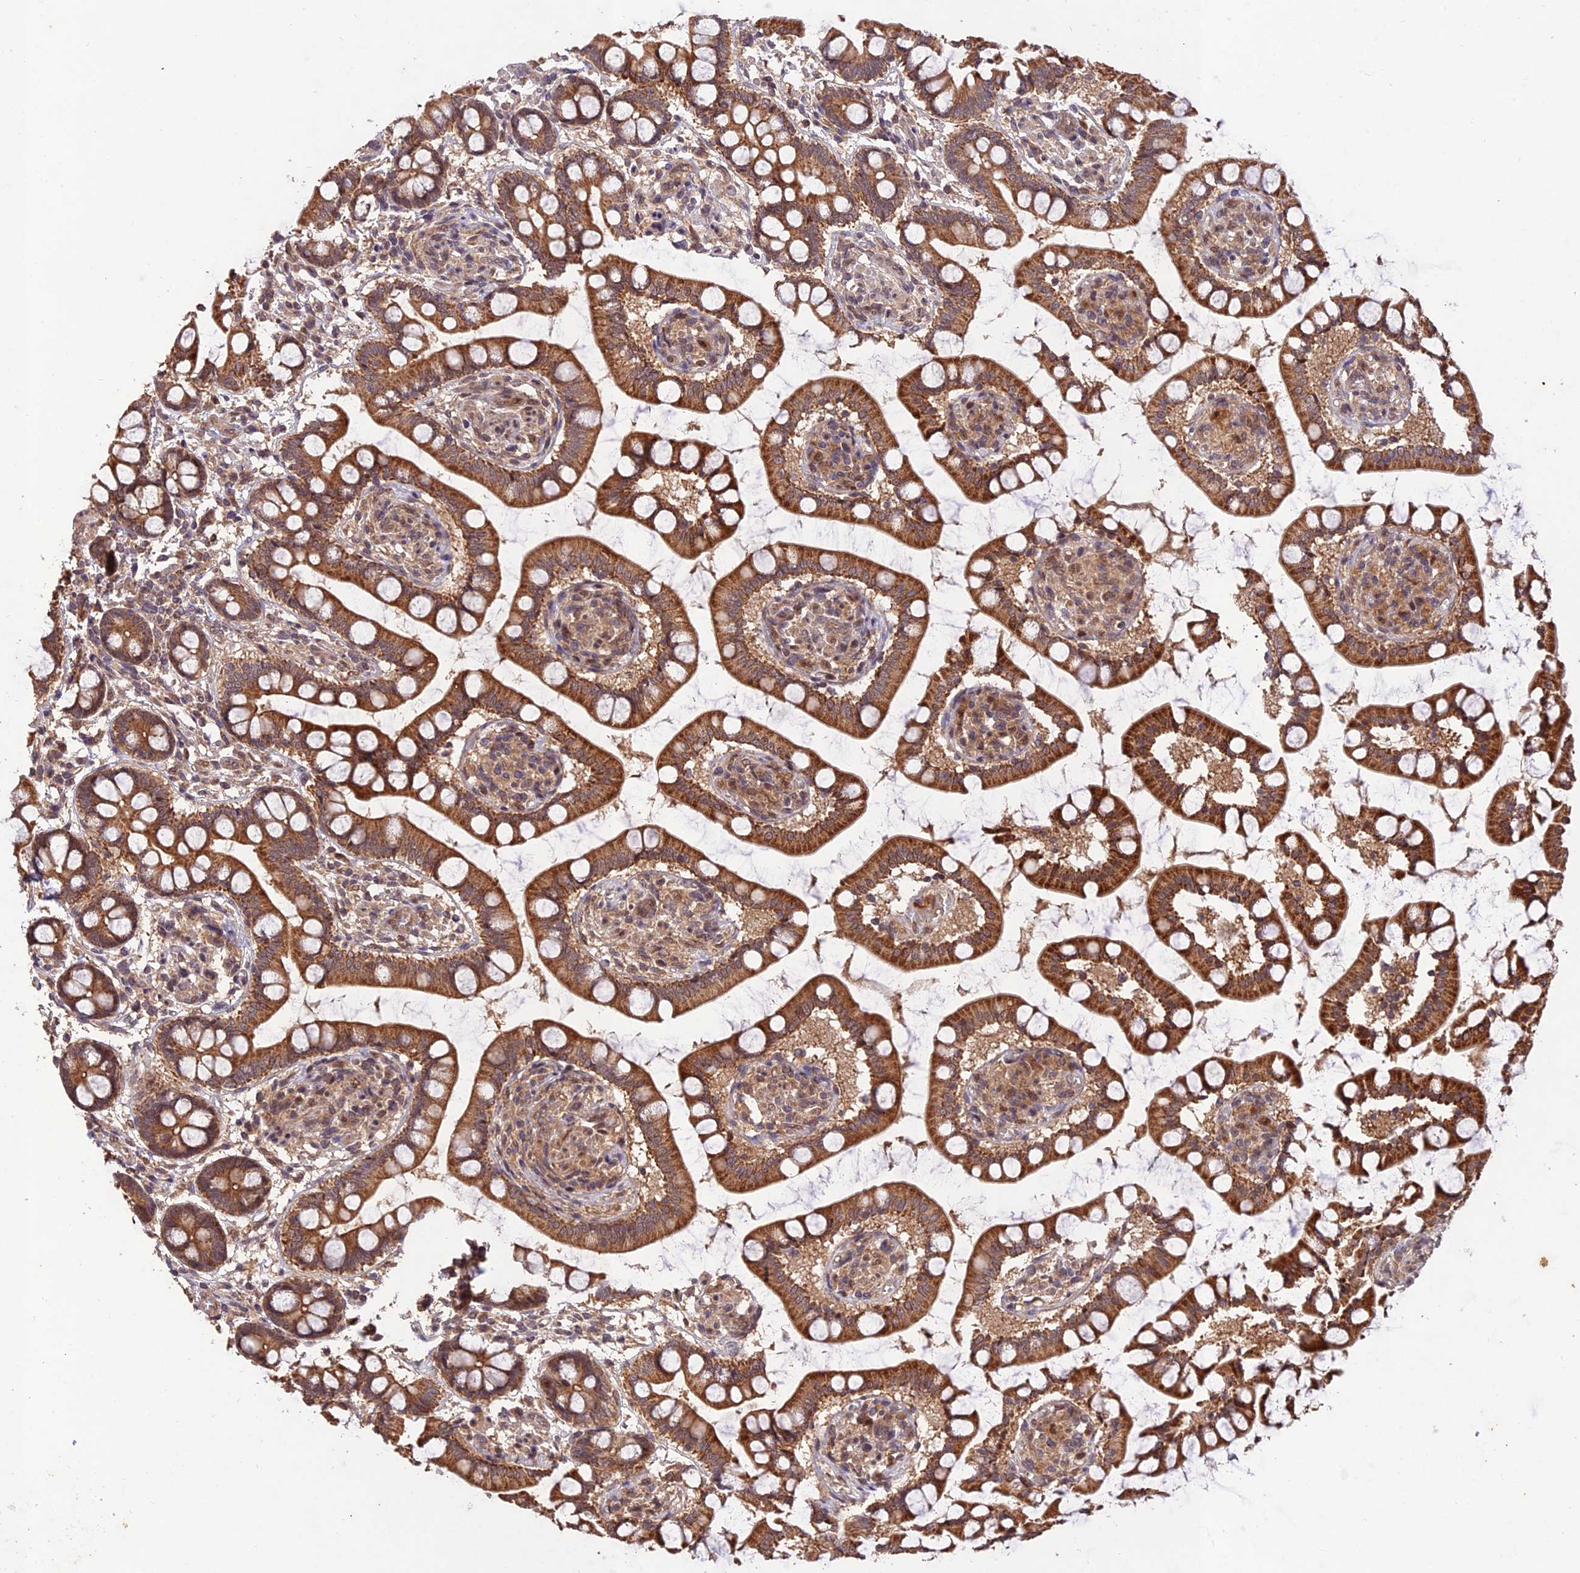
{"staining": {"intensity": "moderate", "quantity": ">75%", "location": "cytoplasmic/membranous"}, "tissue": "small intestine", "cell_type": "Glandular cells", "image_type": "normal", "snomed": [{"axis": "morphology", "description": "Normal tissue, NOS"}, {"axis": "topography", "description": "Small intestine"}], "caption": "Glandular cells reveal medium levels of moderate cytoplasmic/membranous staining in about >75% of cells in unremarkable human small intestine.", "gene": "REV1", "patient": {"sex": "male", "age": 52}}